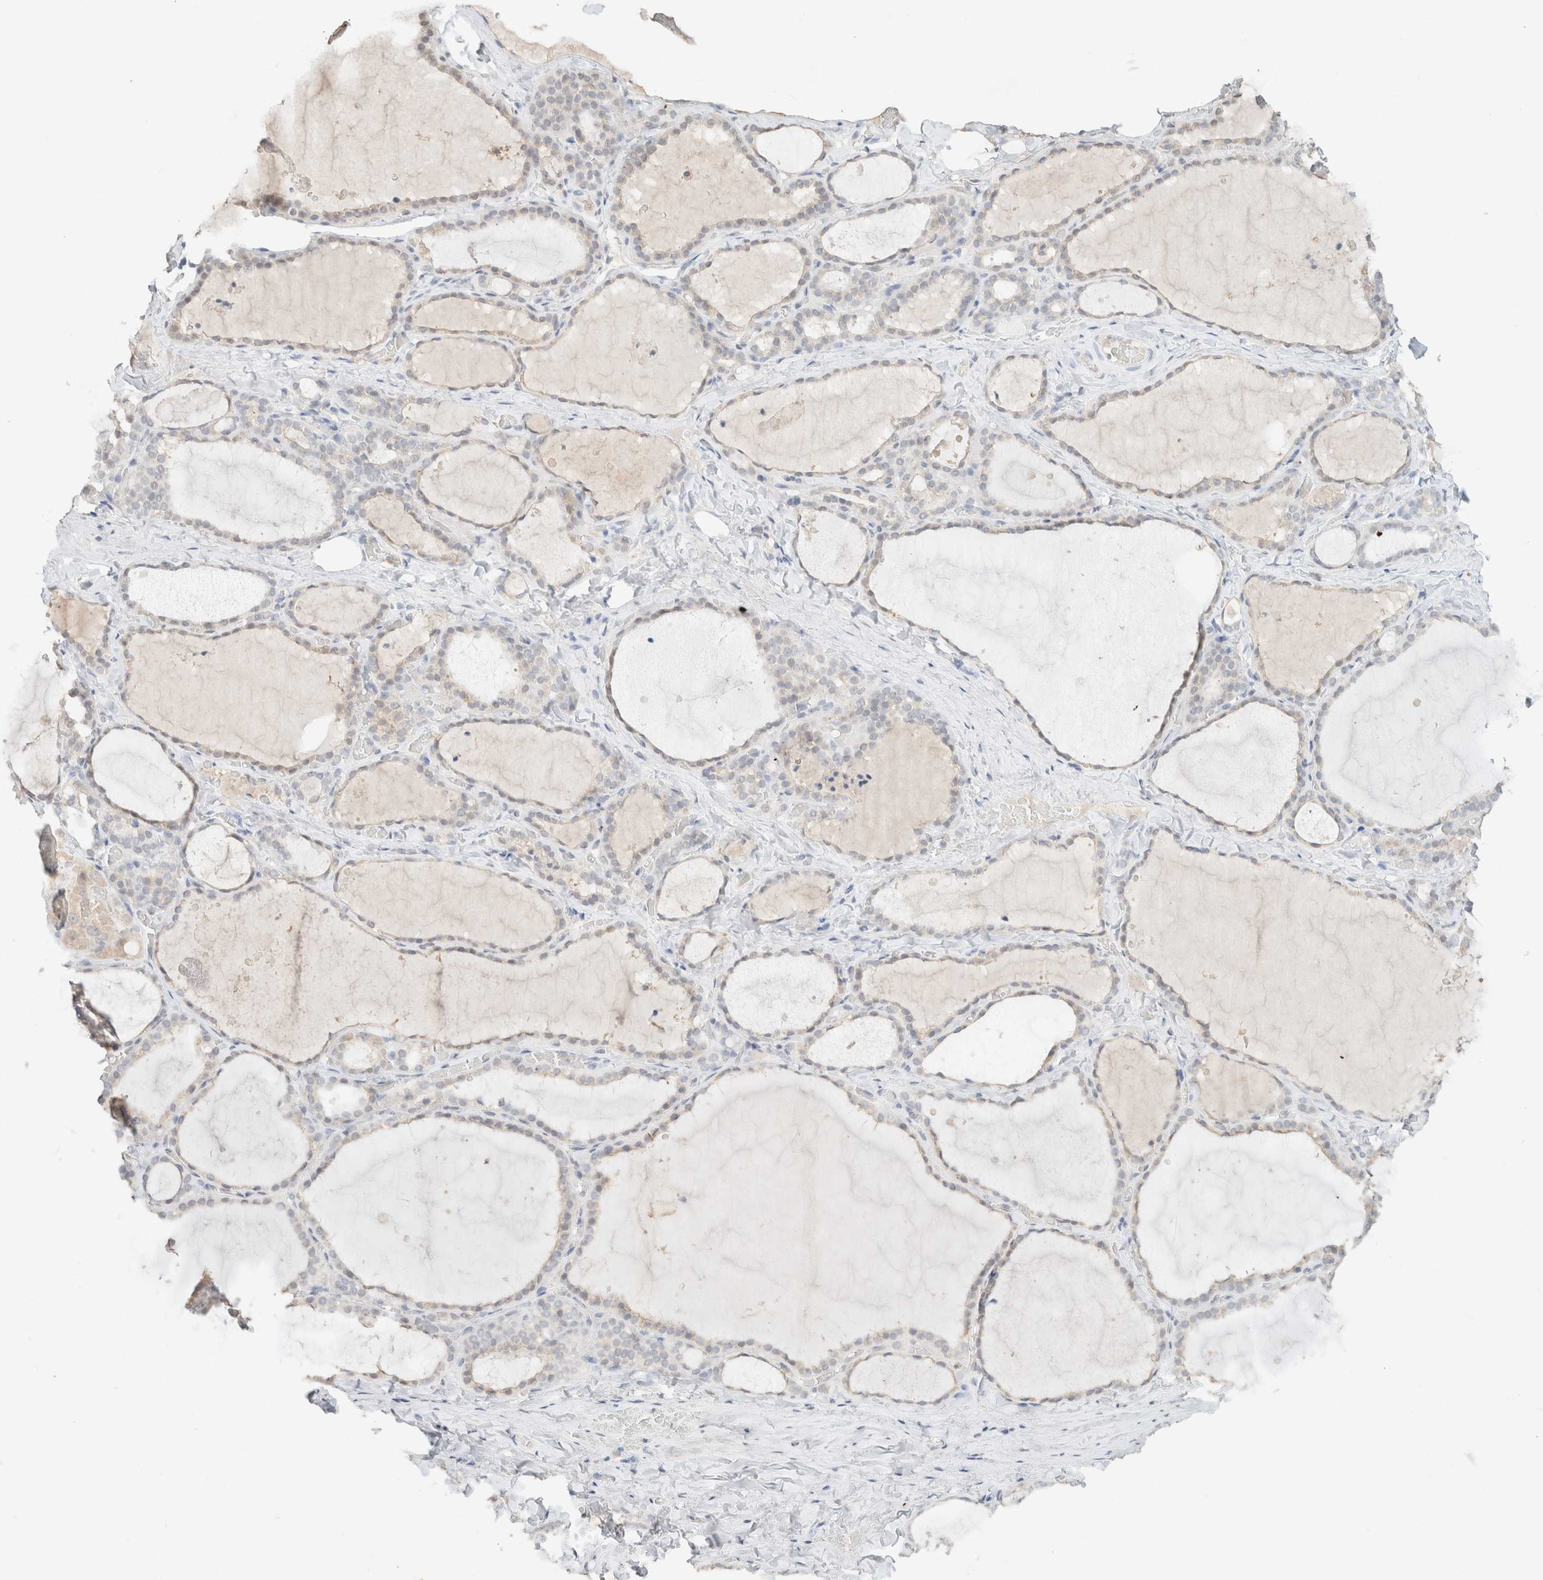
{"staining": {"intensity": "negative", "quantity": "none", "location": "none"}, "tissue": "thyroid gland", "cell_type": "Glandular cells", "image_type": "normal", "snomed": [{"axis": "morphology", "description": "Normal tissue, NOS"}, {"axis": "topography", "description": "Thyroid gland"}], "caption": "A micrograph of human thyroid gland is negative for staining in glandular cells. (DAB (3,3'-diaminobenzidine) immunohistochemistry with hematoxylin counter stain).", "gene": "CPA1", "patient": {"sex": "female", "age": 22}}